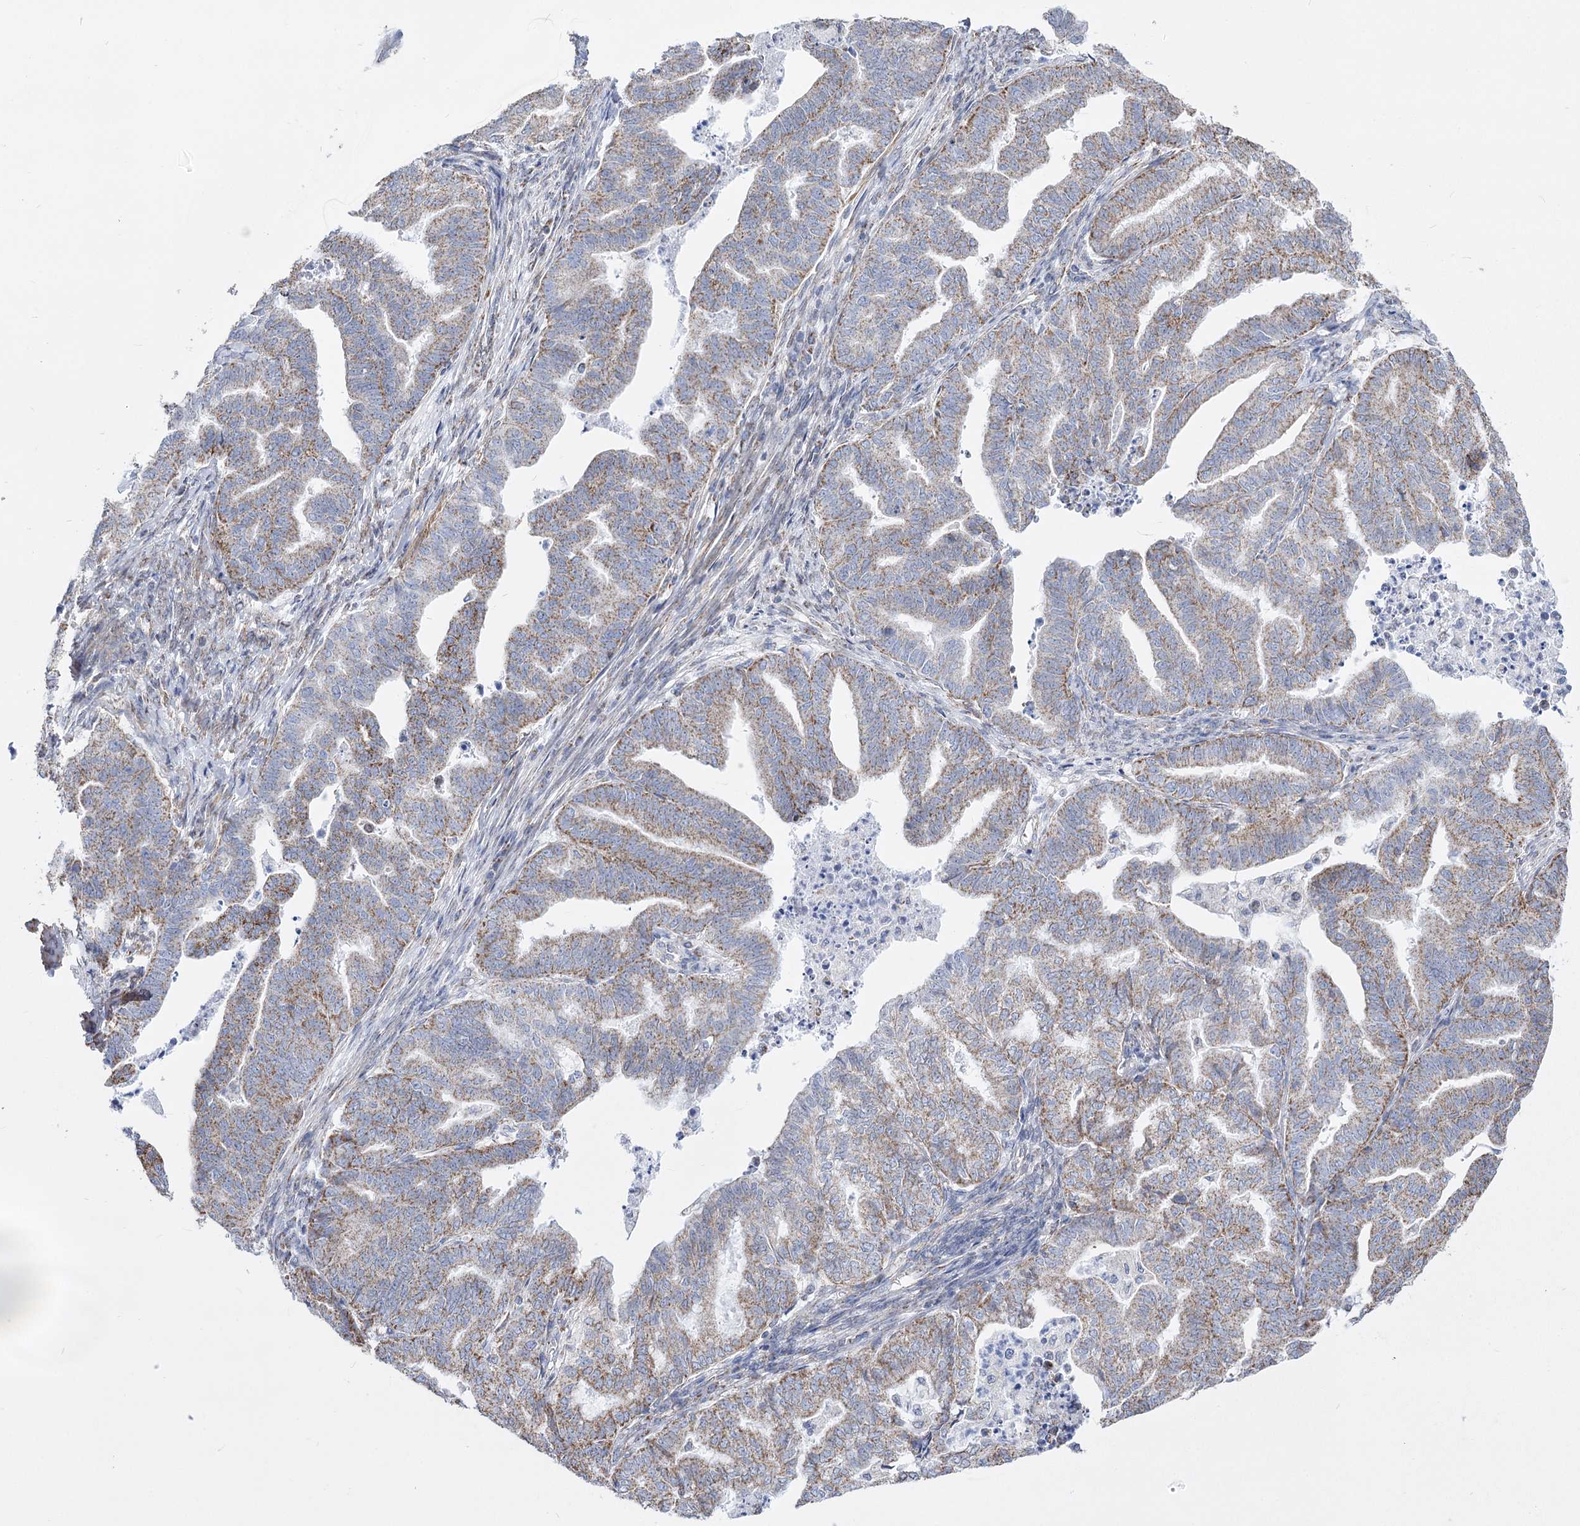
{"staining": {"intensity": "weak", "quantity": "25%-75%", "location": "cytoplasmic/membranous"}, "tissue": "endometrial cancer", "cell_type": "Tumor cells", "image_type": "cancer", "snomed": [{"axis": "morphology", "description": "Adenocarcinoma, NOS"}, {"axis": "topography", "description": "Endometrium"}], "caption": "An IHC micrograph of neoplastic tissue is shown. Protein staining in brown highlights weak cytoplasmic/membranous positivity in endometrial cancer (adenocarcinoma) within tumor cells.", "gene": "PDHB", "patient": {"sex": "female", "age": 79}}